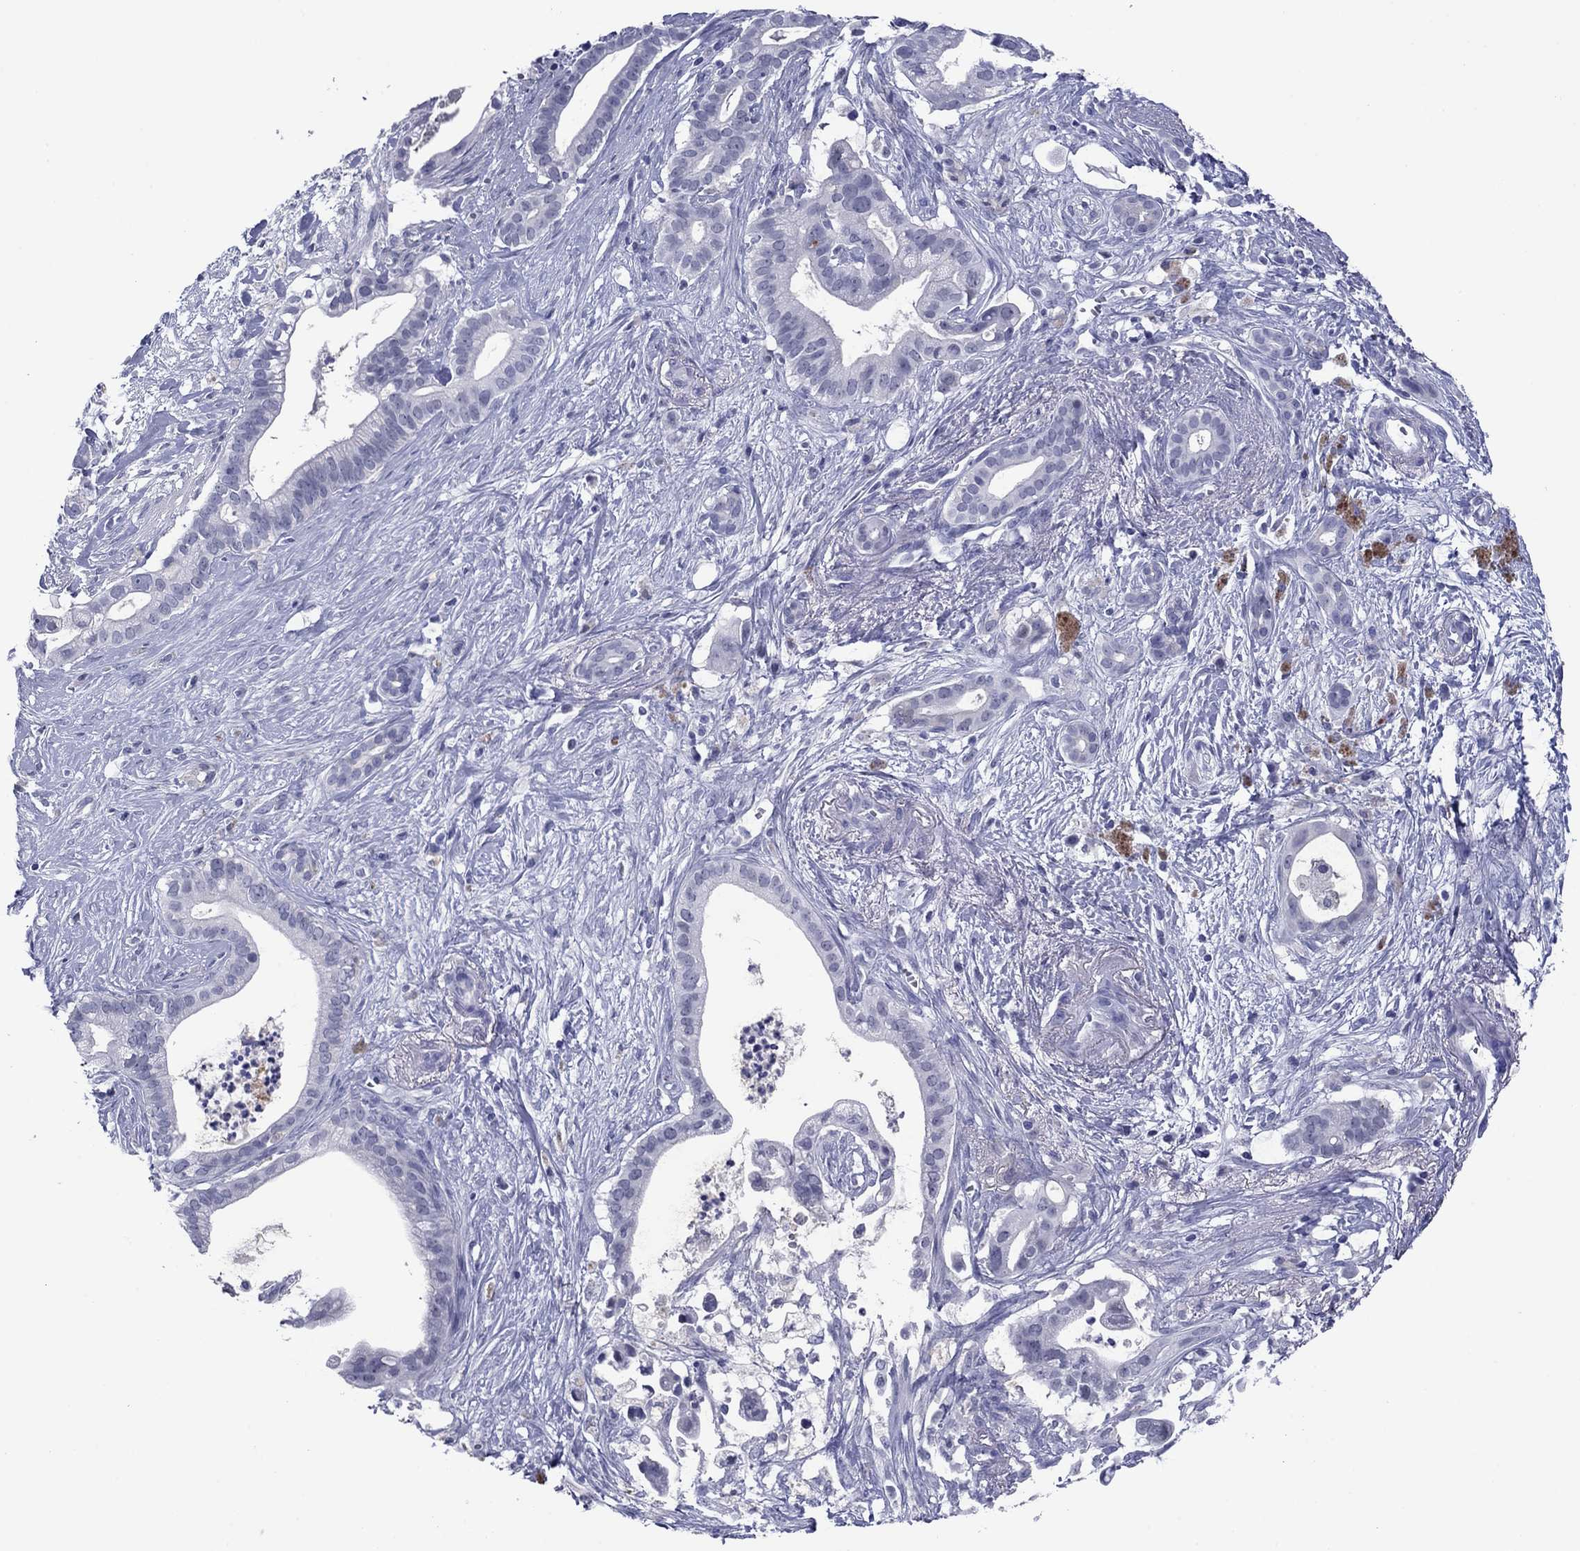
{"staining": {"intensity": "negative", "quantity": "none", "location": "none"}, "tissue": "pancreatic cancer", "cell_type": "Tumor cells", "image_type": "cancer", "snomed": [{"axis": "morphology", "description": "Adenocarcinoma, NOS"}, {"axis": "topography", "description": "Pancreas"}], "caption": "This is an immunohistochemistry (IHC) micrograph of human pancreatic adenocarcinoma. There is no expression in tumor cells.", "gene": "TCFL5", "patient": {"sex": "male", "age": 61}}